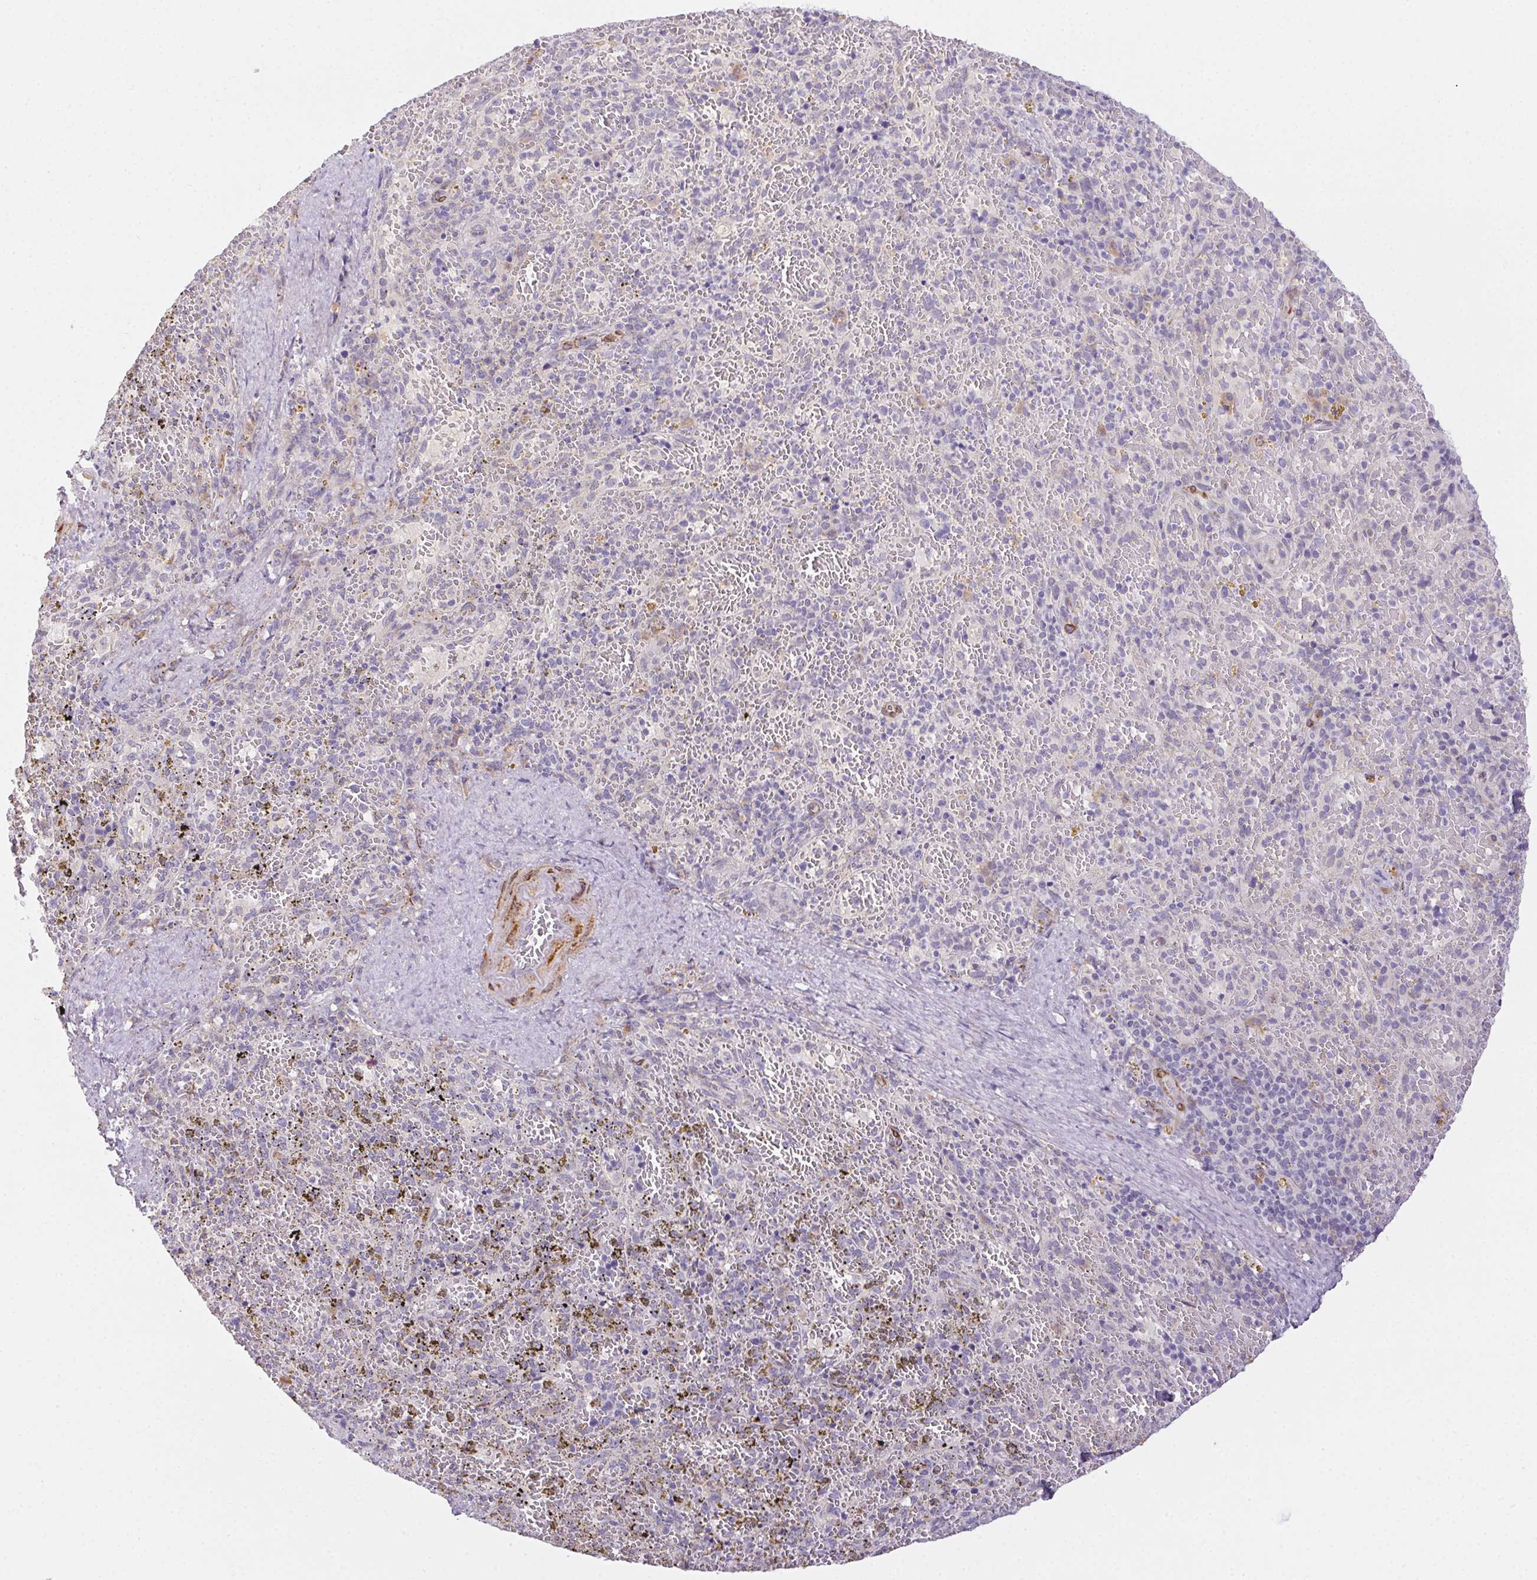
{"staining": {"intensity": "negative", "quantity": "none", "location": "none"}, "tissue": "spleen", "cell_type": "Cells in red pulp", "image_type": "normal", "snomed": [{"axis": "morphology", "description": "Normal tissue, NOS"}, {"axis": "topography", "description": "Spleen"}], "caption": "Image shows no significant protein positivity in cells in red pulp of unremarkable spleen. Brightfield microscopy of immunohistochemistry (IHC) stained with DAB (3,3'-diaminobenzidine) (brown) and hematoxylin (blue), captured at high magnification.", "gene": "HRC", "patient": {"sex": "female", "age": 50}}